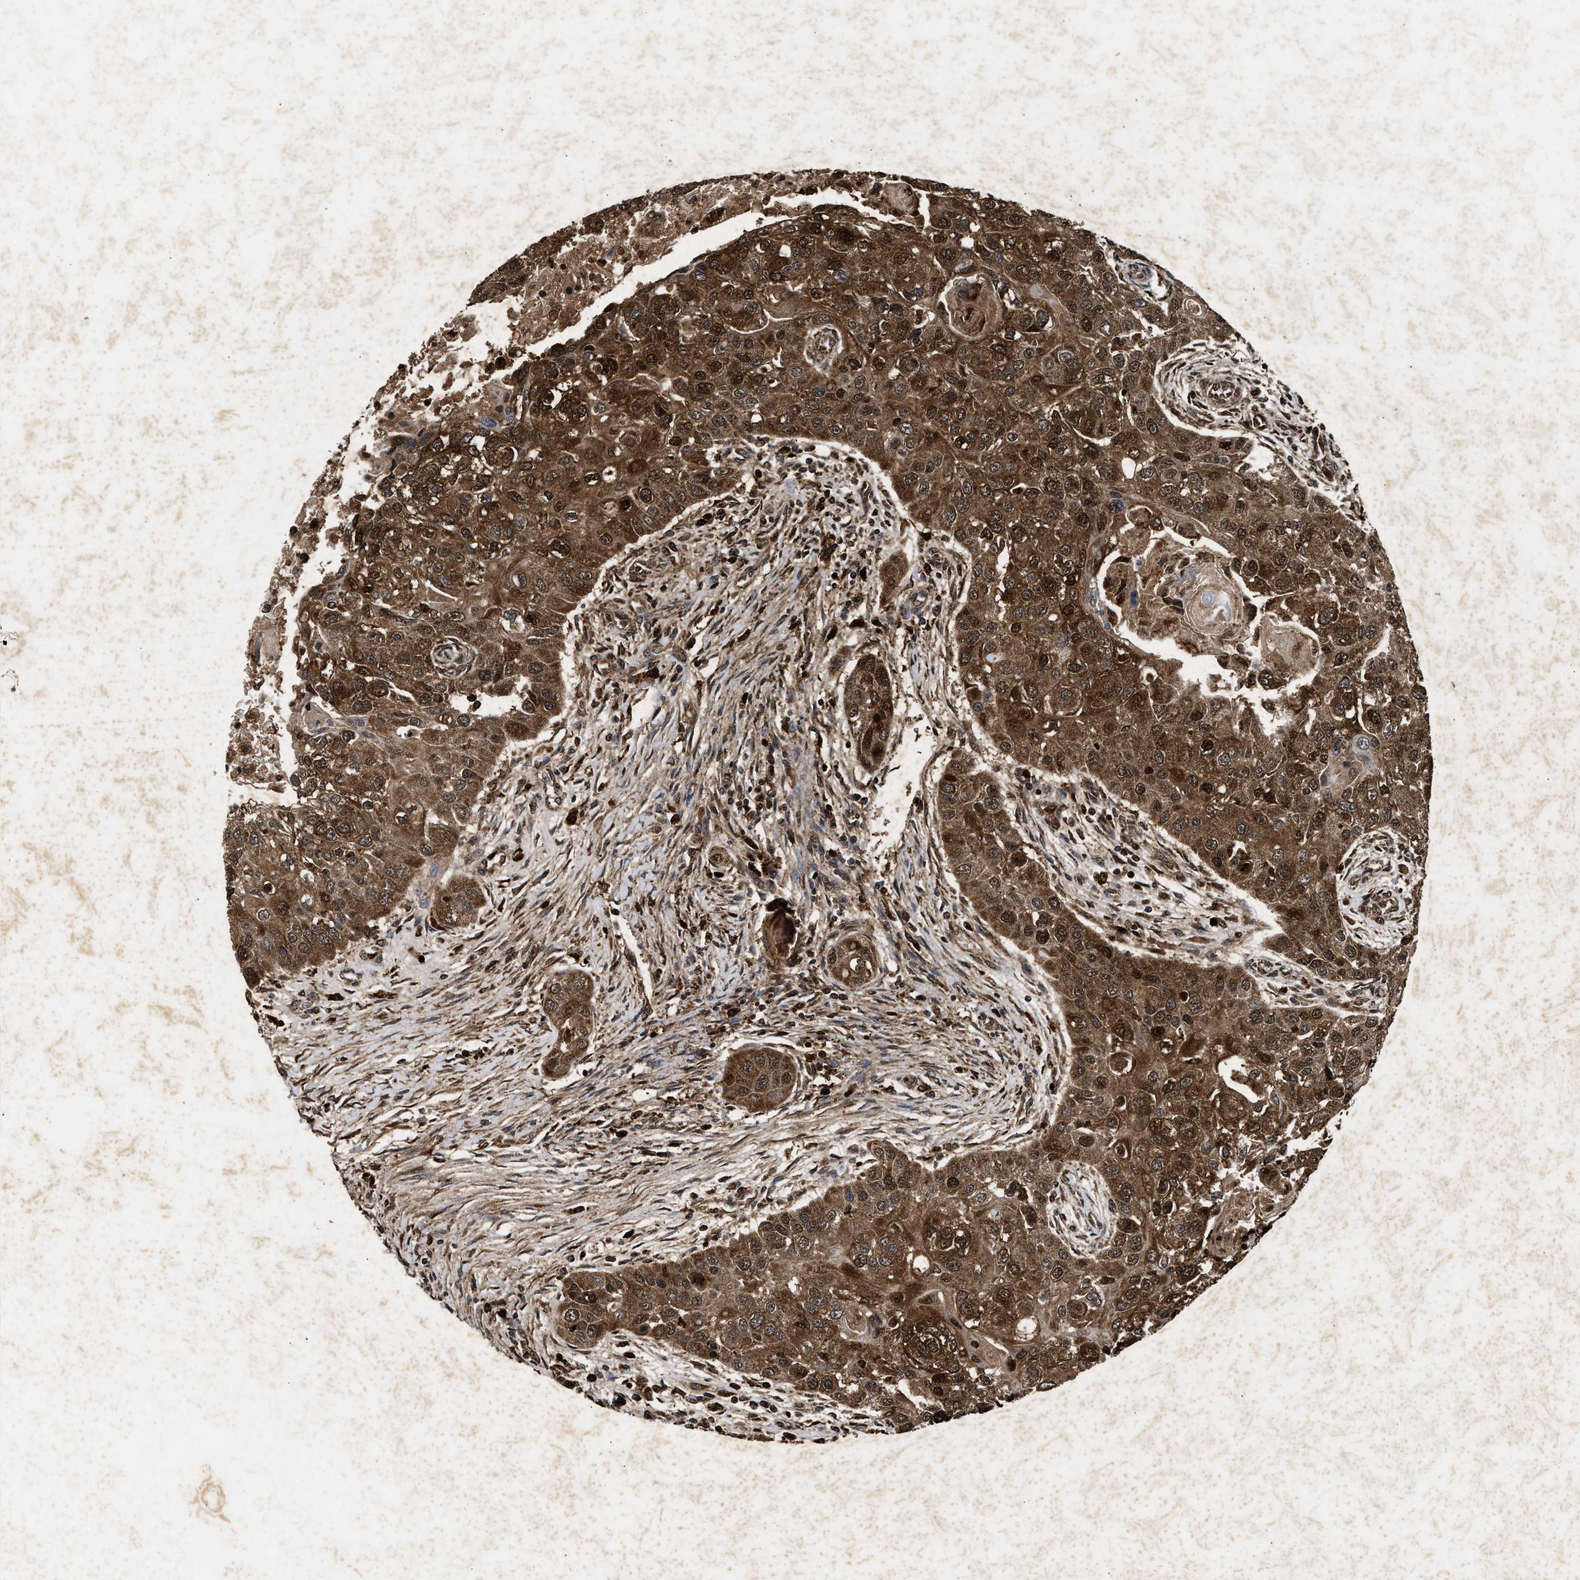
{"staining": {"intensity": "strong", "quantity": ">75%", "location": "cytoplasmic/membranous,nuclear"}, "tissue": "head and neck cancer", "cell_type": "Tumor cells", "image_type": "cancer", "snomed": [{"axis": "morphology", "description": "Normal tissue, NOS"}, {"axis": "morphology", "description": "Squamous cell carcinoma, NOS"}, {"axis": "topography", "description": "Skeletal muscle"}, {"axis": "topography", "description": "Head-Neck"}], "caption": "Approximately >75% of tumor cells in human head and neck cancer (squamous cell carcinoma) reveal strong cytoplasmic/membranous and nuclear protein expression as visualized by brown immunohistochemical staining.", "gene": "ACOX1", "patient": {"sex": "male", "age": 51}}